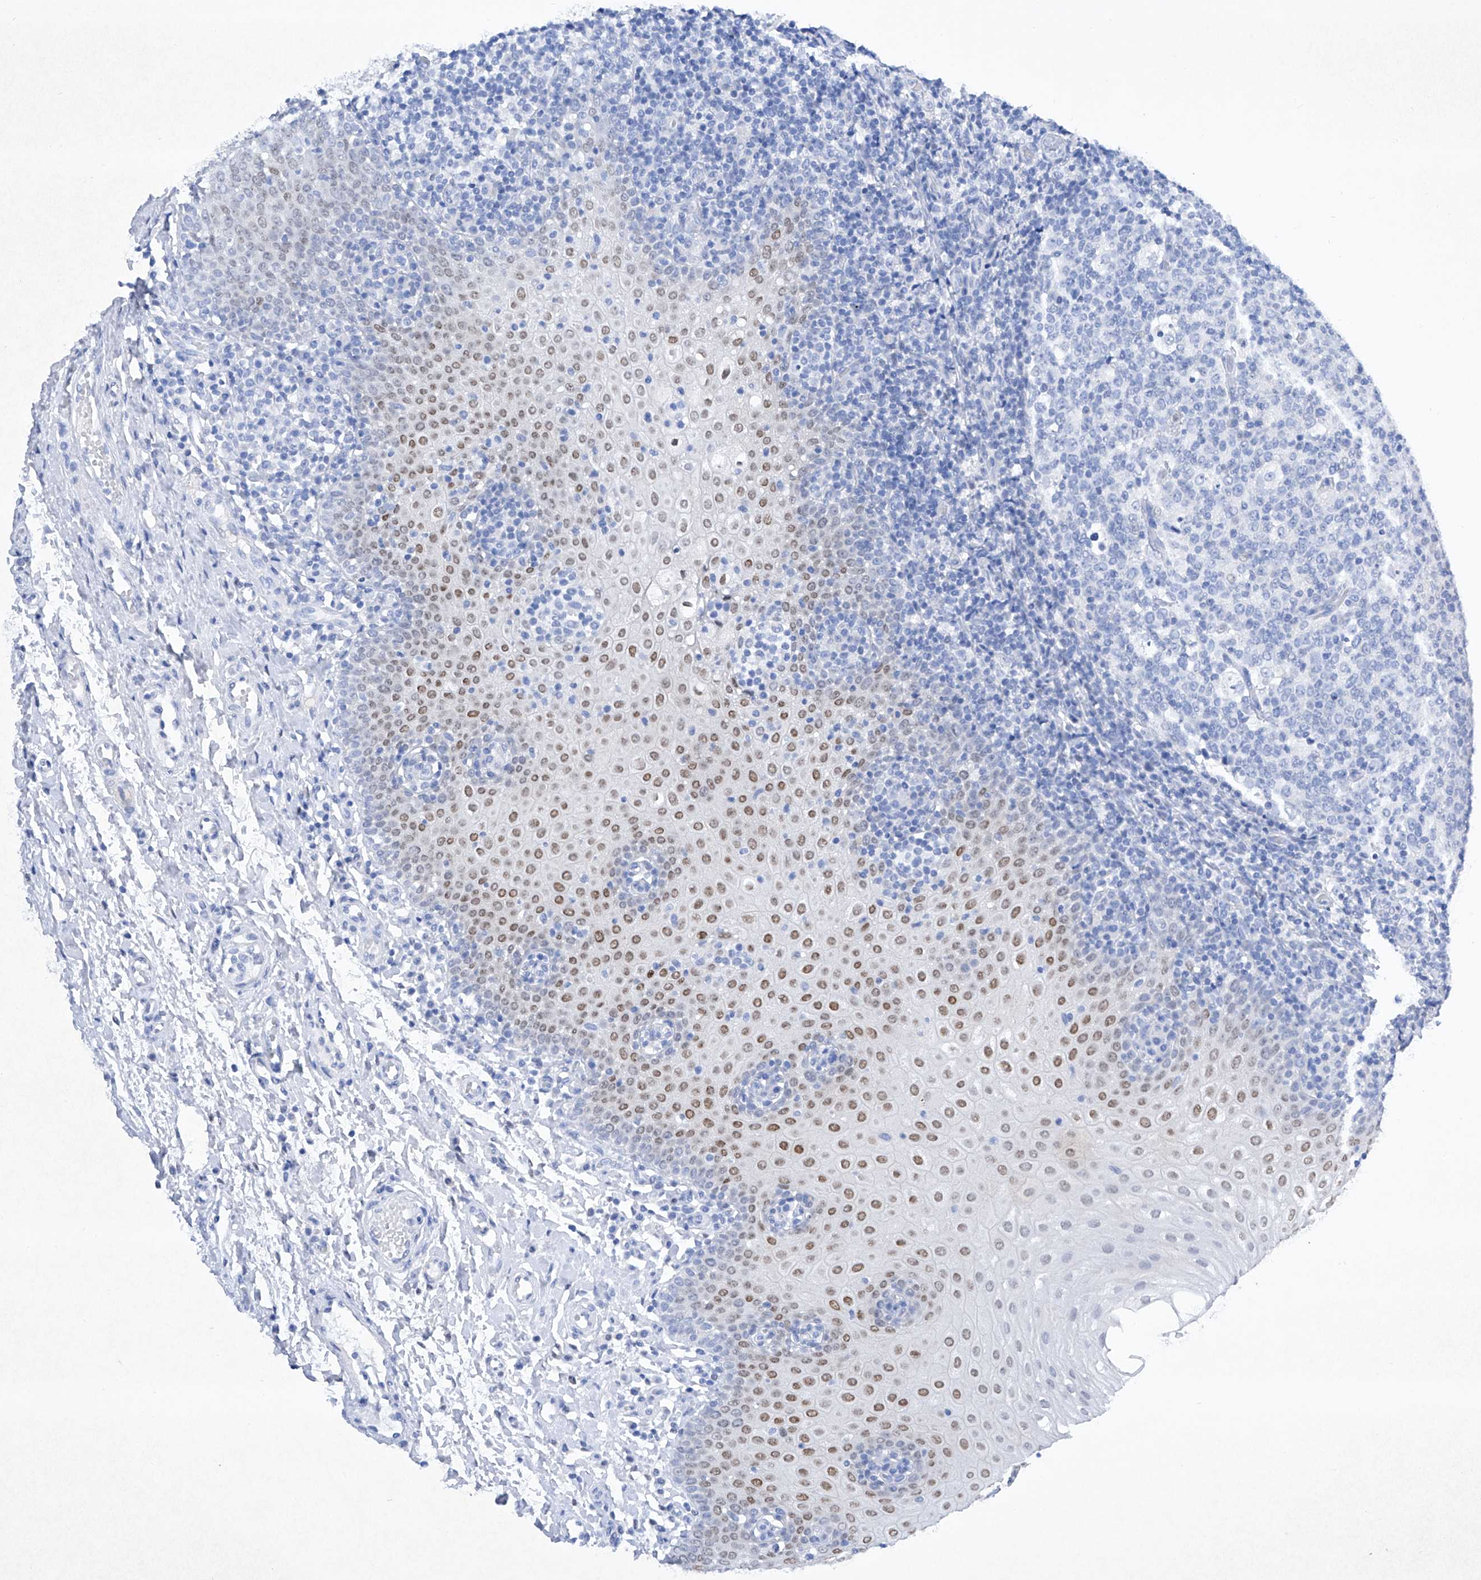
{"staining": {"intensity": "negative", "quantity": "none", "location": "none"}, "tissue": "tonsil", "cell_type": "Germinal center cells", "image_type": "normal", "snomed": [{"axis": "morphology", "description": "Normal tissue, NOS"}, {"axis": "topography", "description": "Tonsil"}], "caption": "This is an immunohistochemistry (IHC) histopathology image of unremarkable tonsil. There is no positivity in germinal center cells.", "gene": "BARX2", "patient": {"sex": "female", "age": 19}}